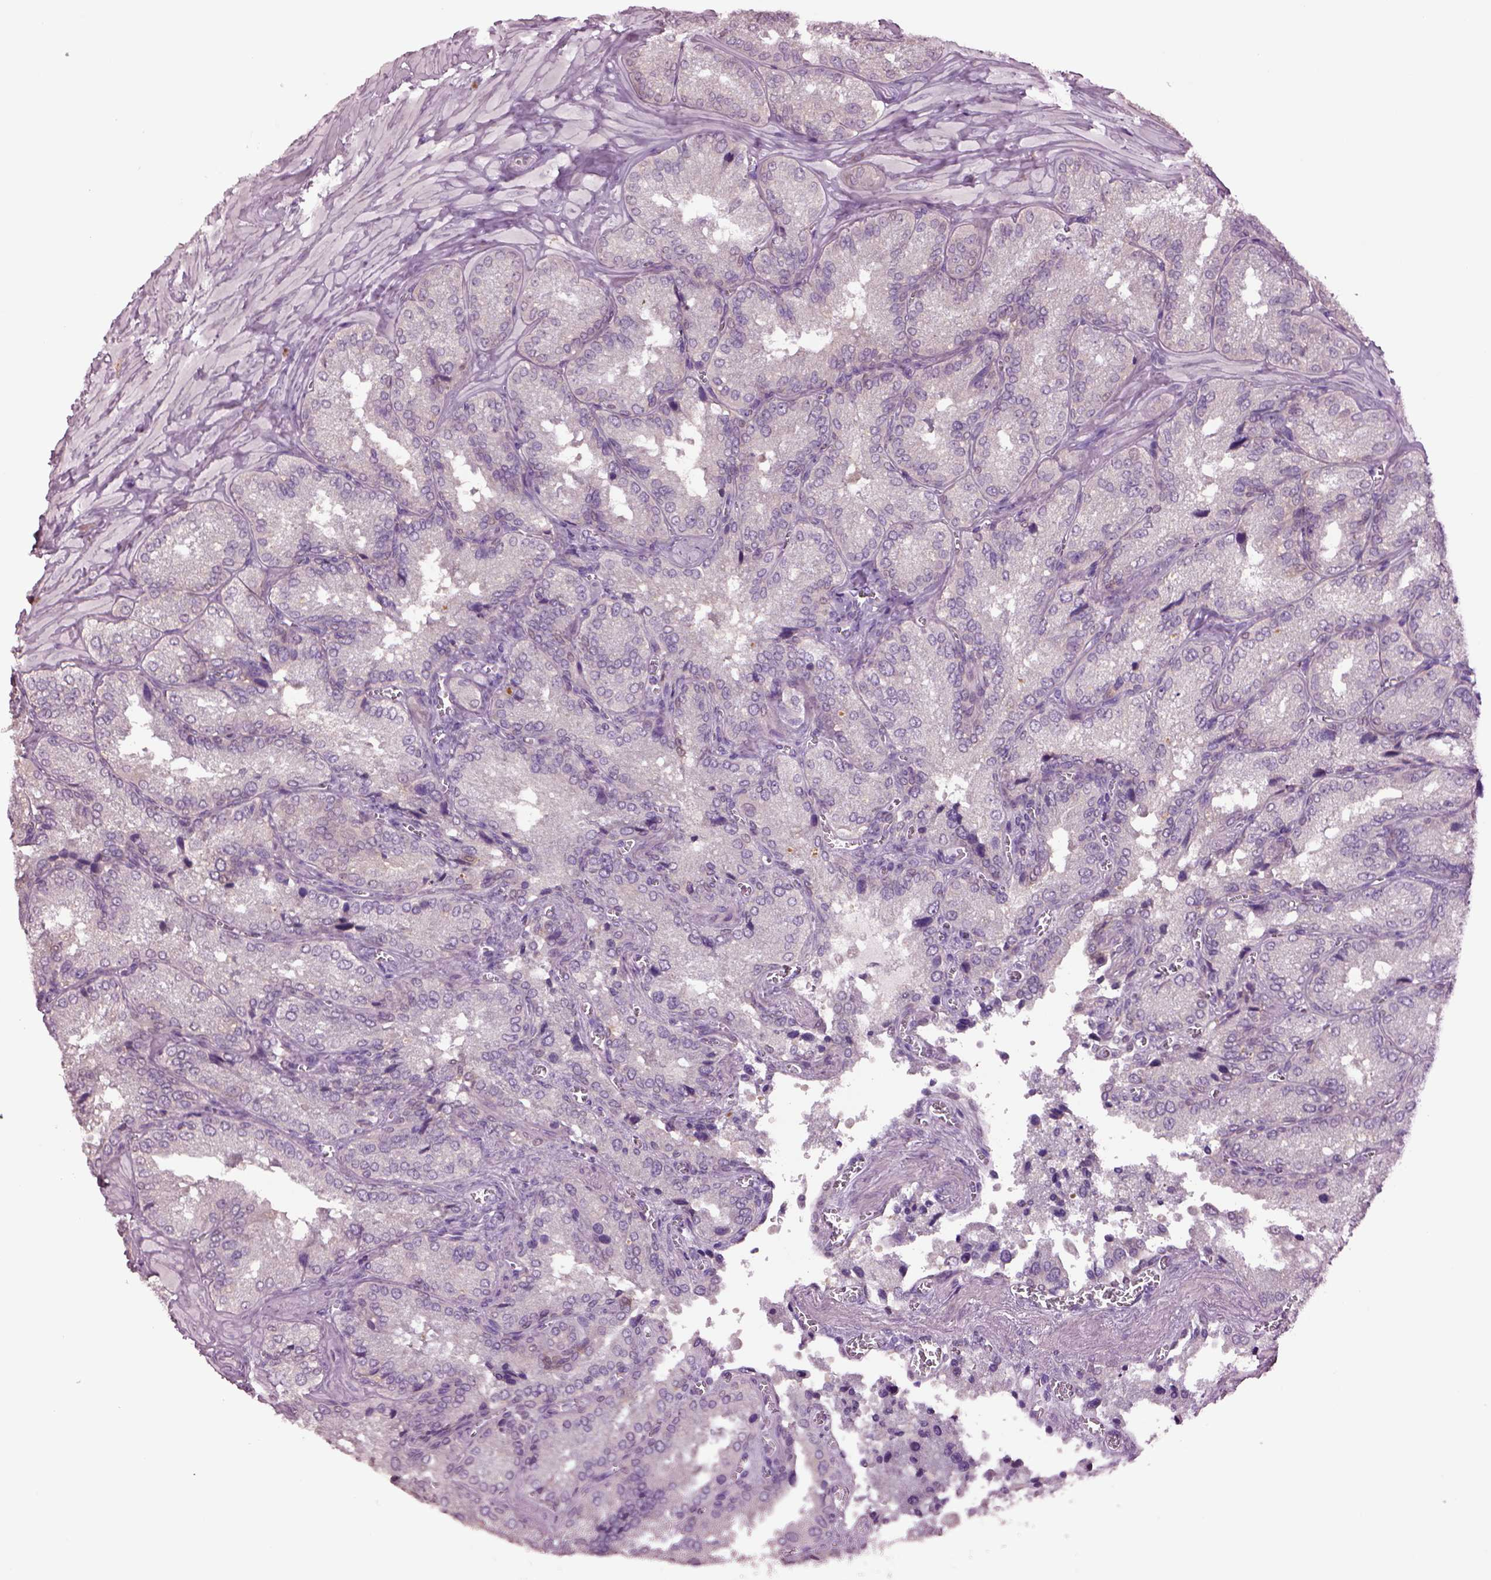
{"staining": {"intensity": "negative", "quantity": "none", "location": "none"}, "tissue": "seminal vesicle", "cell_type": "Glandular cells", "image_type": "normal", "snomed": [{"axis": "morphology", "description": "Normal tissue, NOS"}, {"axis": "topography", "description": "Seminal veicle"}], "caption": "High power microscopy micrograph of an immunohistochemistry image of unremarkable seminal vesicle, revealing no significant positivity in glandular cells. (Stains: DAB (3,3'-diaminobenzidine) immunohistochemistry (IHC) with hematoxylin counter stain, Microscopy: brightfield microscopy at high magnification).", "gene": "CLPSL1", "patient": {"sex": "male", "age": 37}}